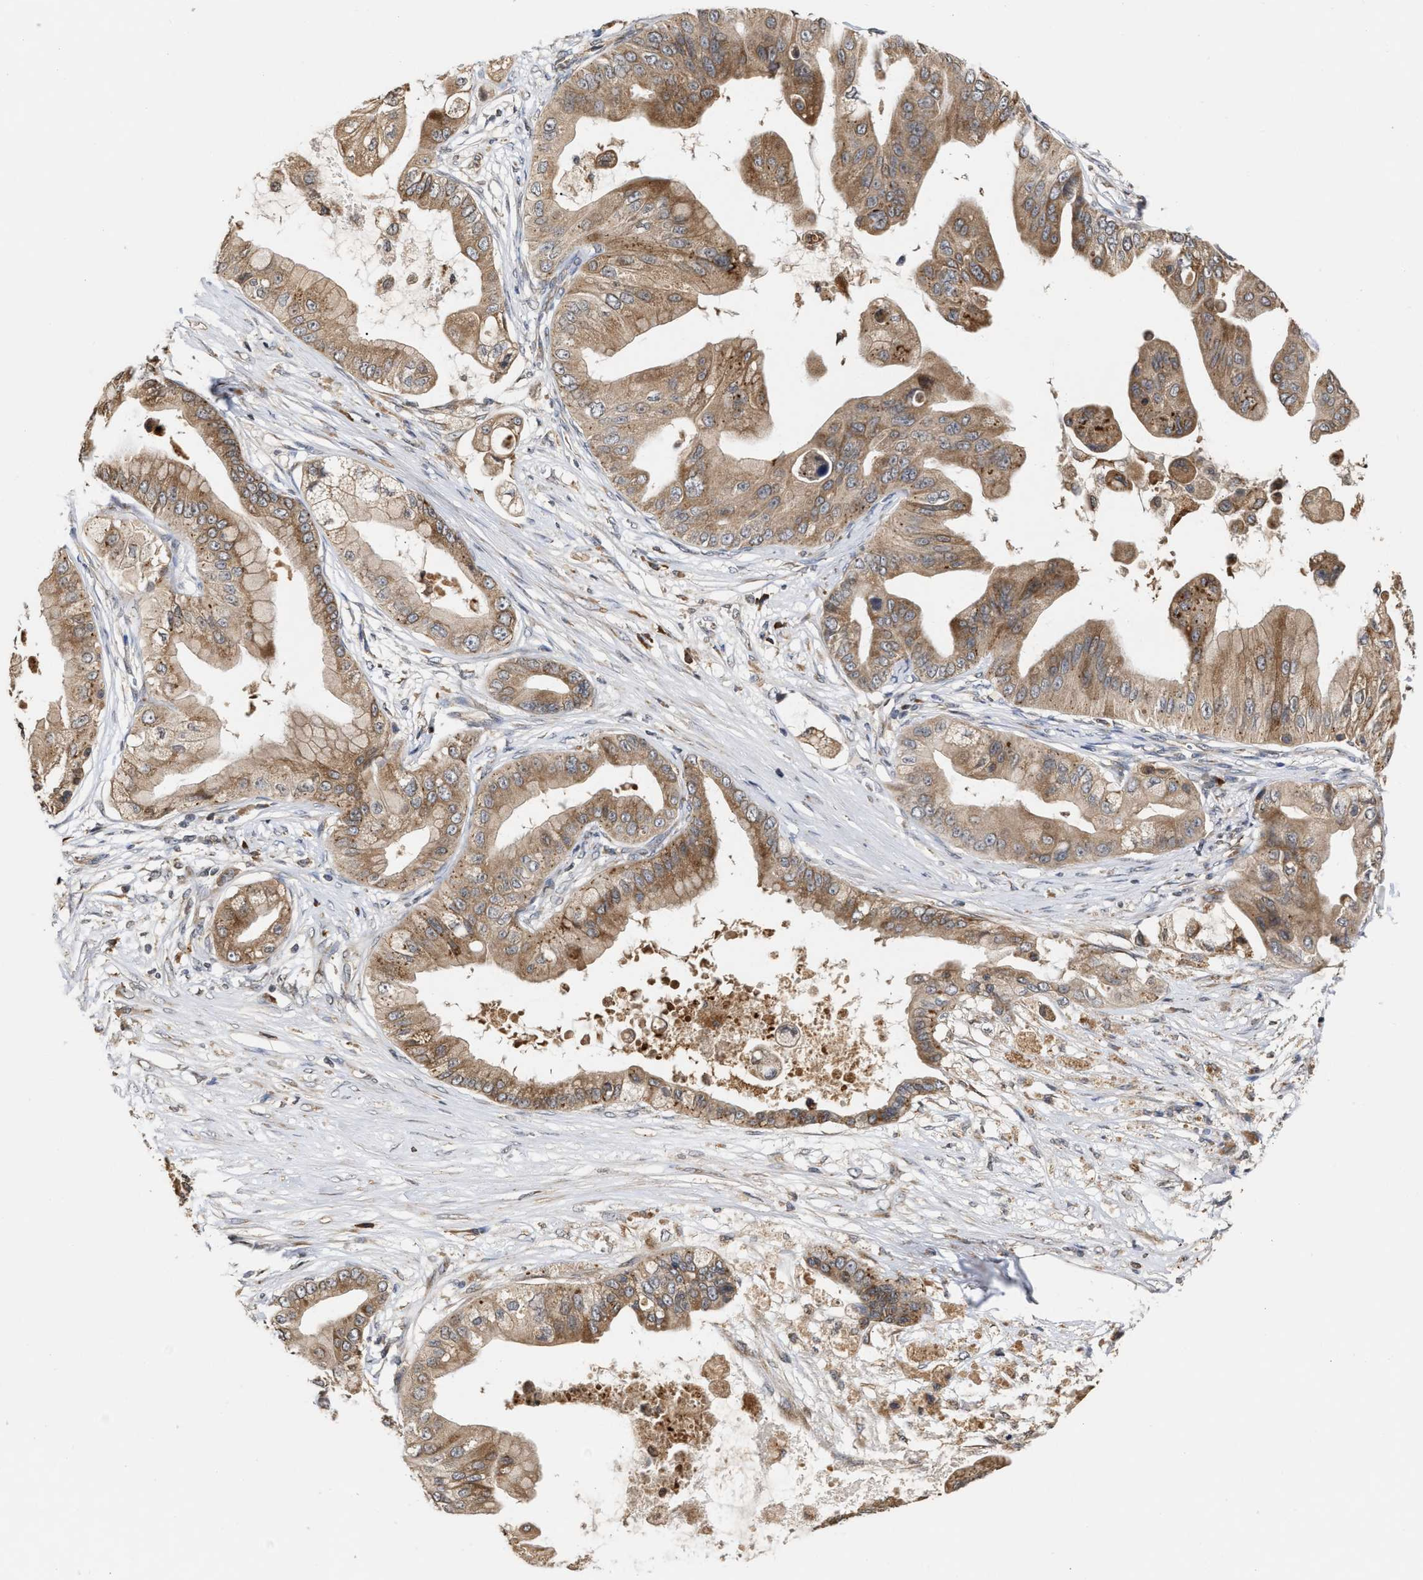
{"staining": {"intensity": "moderate", "quantity": ">75%", "location": "cytoplasmic/membranous"}, "tissue": "pancreatic cancer", "cell_type": "Tumor cells", "image_type": "cancer", "snomed": [{"axis": "morphology", "description": "Adenocarcinoma, NOS"}, {"axis": "topography", "description": "Pancreas"}], "caption": "Pancreatic cancer (adenocarcinoma) stained with immunohistochemistry (IHC) demonstrates moderate cytoplasmic/membranous expression in about >75% of tumor cells. (DAB (3,3'-diaminobenzidine) IHC with brightfield microscopy, high magnification).", "gene": "SAR1A", "patient": {"sex": "female", "age": 75}}